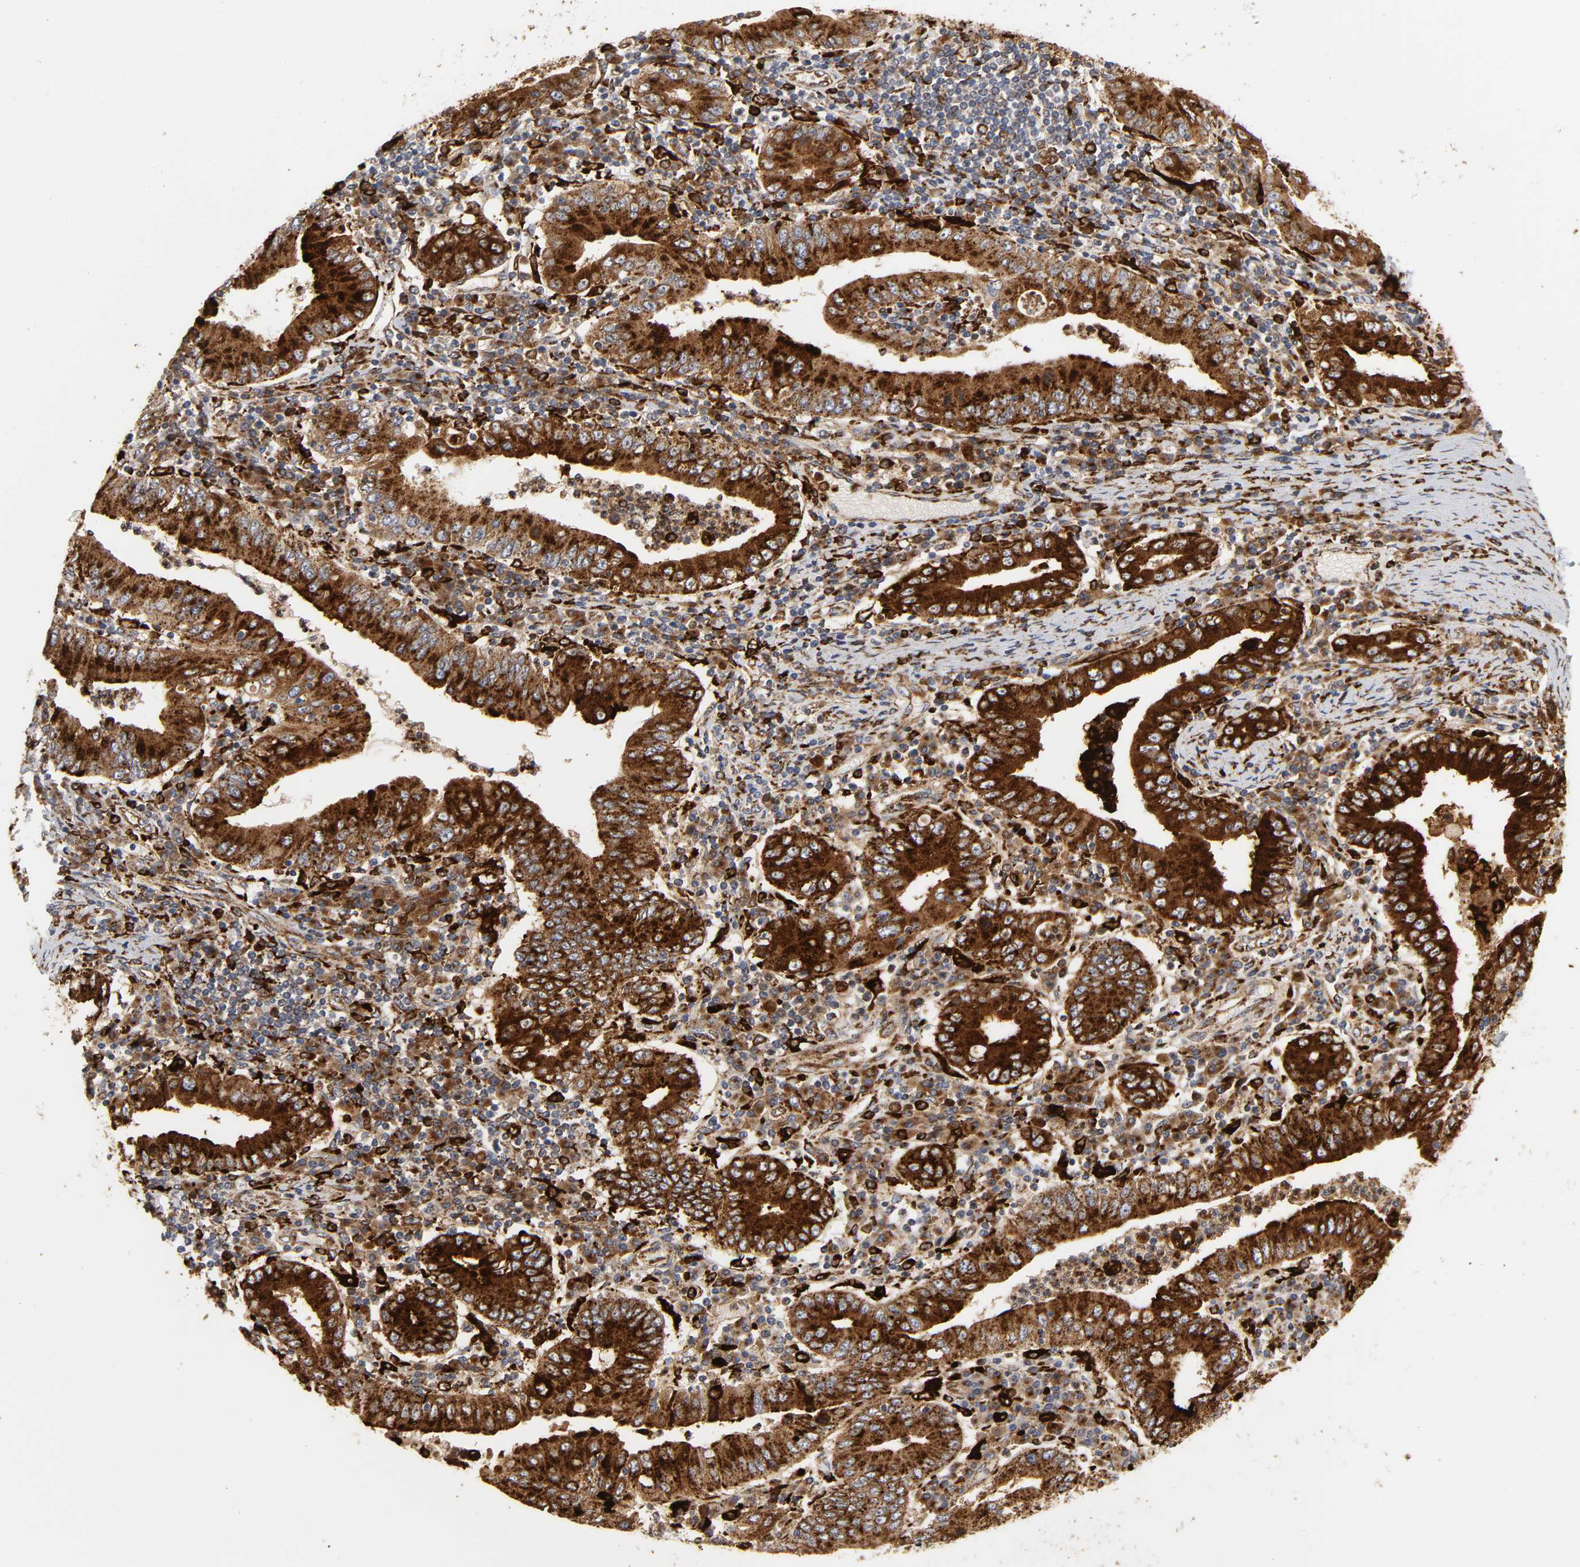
{"staining": {"intensity": "strong", "quantity": ">75%", "location": "cytoplasmic/membranous"}, "tissue": "stomach cancer", "cell_type": "Tumor cells", "image_type": "cancer", "snomed": [{"axis": "morphology", "description": "Normal tissue, NOS"}, {"axis": "morphology", "description": "Adenocarcinoma, NOS"}, {"axis": "topography", "description": "Esophagus"}, {"axis": "topography", "description": "Stomach, upper"}, {"axis": "topography", "description": "Peripheral nerve tissue"}], "caption": "An immunohistochemistry (IHC) photomicrograph of tumor tissue is shown. Protein staining in brown highlights strong cytoplasmic/membranous positivity in stomach adenocarcinoma within tumor cells.", "gene": "PSAP", "patient": {"sex": "male", "age": 62}}